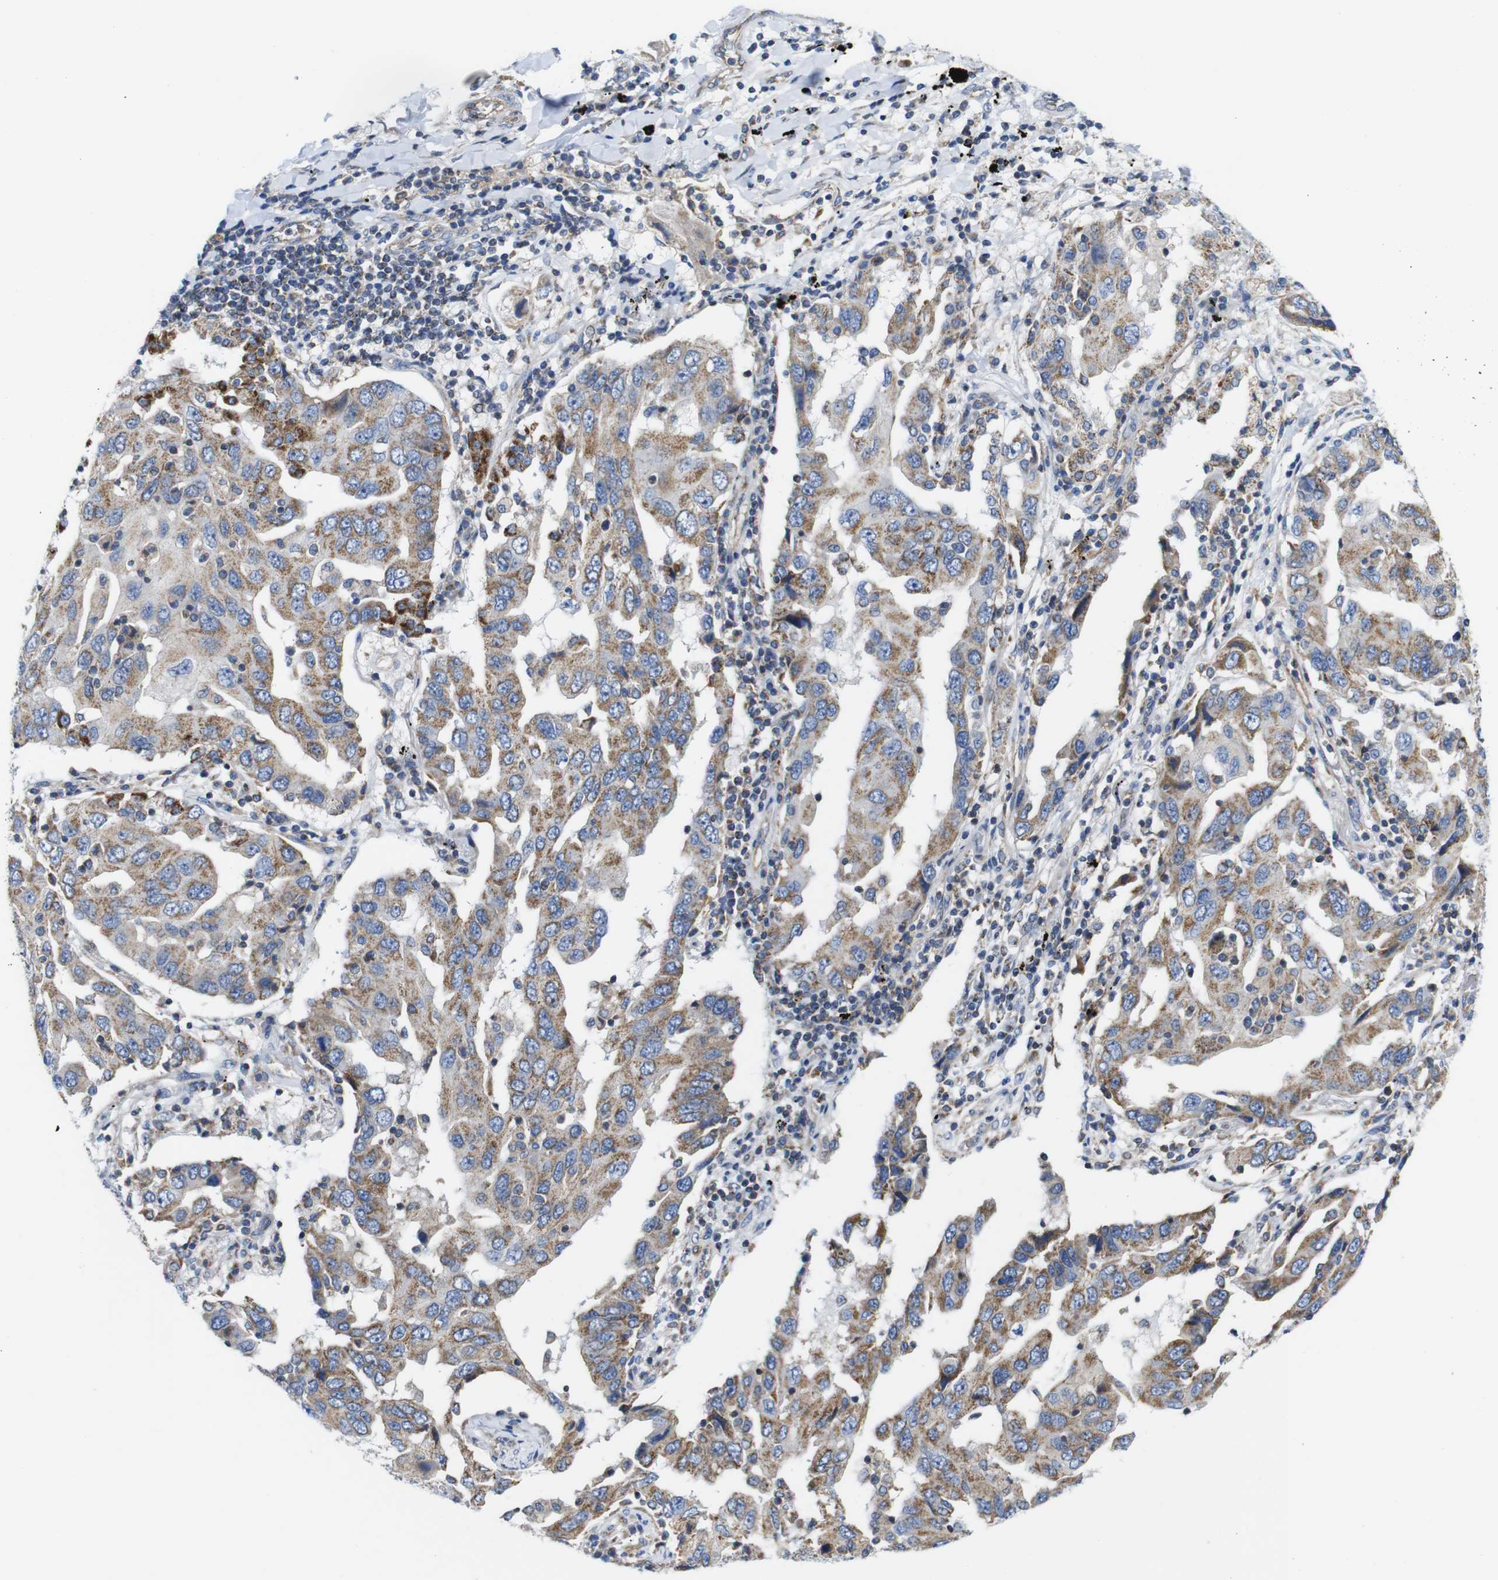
{"staining": {"intensity": "moderate", "quantity": ">75%", "location": "cytoplasmic/membranous"}, "tissue": "lung cancer", "cell_type": "Tumor cells", "image_type": "cancer", "snomed": [{"axis": "morphology", "description": "Adenocarcinoma, NOS"}, {"axis": "topography", "description": "Lung"}], "caption": "Tumor cells demonstrate medium levels of moderate cytoplasmic/membranous staining in about >75% of cells in lung adenocarcinoma.", "gene": "PDCD1LG2", "patient": {"sex": "female", "age": 65}}